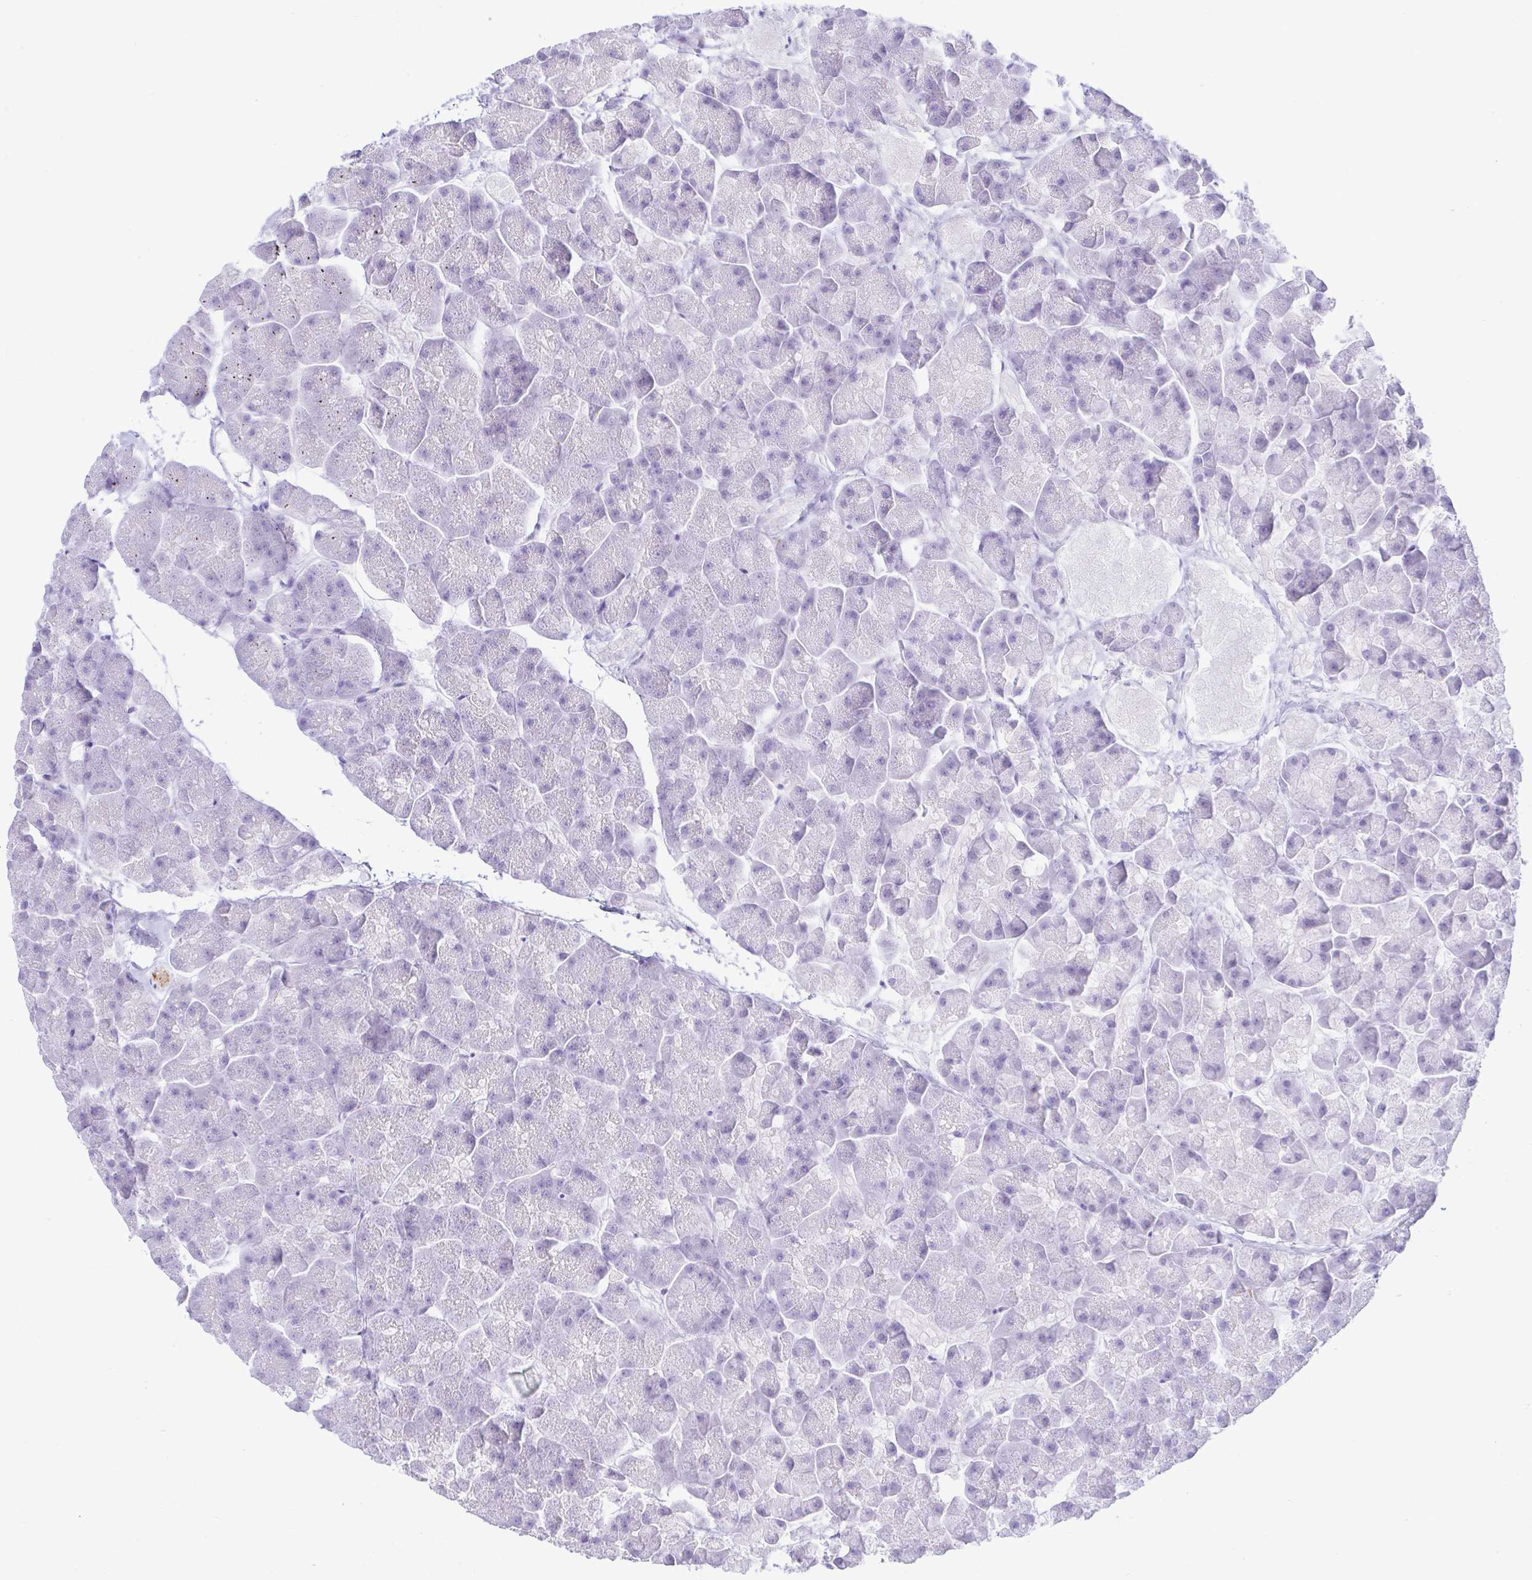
{"staining": {"intensity": "negative", "quantity": "none", "location": "none"}, "tissue": "pancreas", "cell_type": "Exocrine glandular cells", "image_type": "normal", "snomed": [{"axis": "morphology", "description": "Normal tissue, NOS"}, {"axis": "topography", "description": "Pancreas"}, {"axis": "topography", "description": "Peripheral nerve tissue"}], "caption": "This is an immunohistochemistry (IHC) image of benign human pancreas. There is no staining in exocrine glandular cells.", "gene": "PINLYP", "patient": {"sex": "male", "age": 54}}